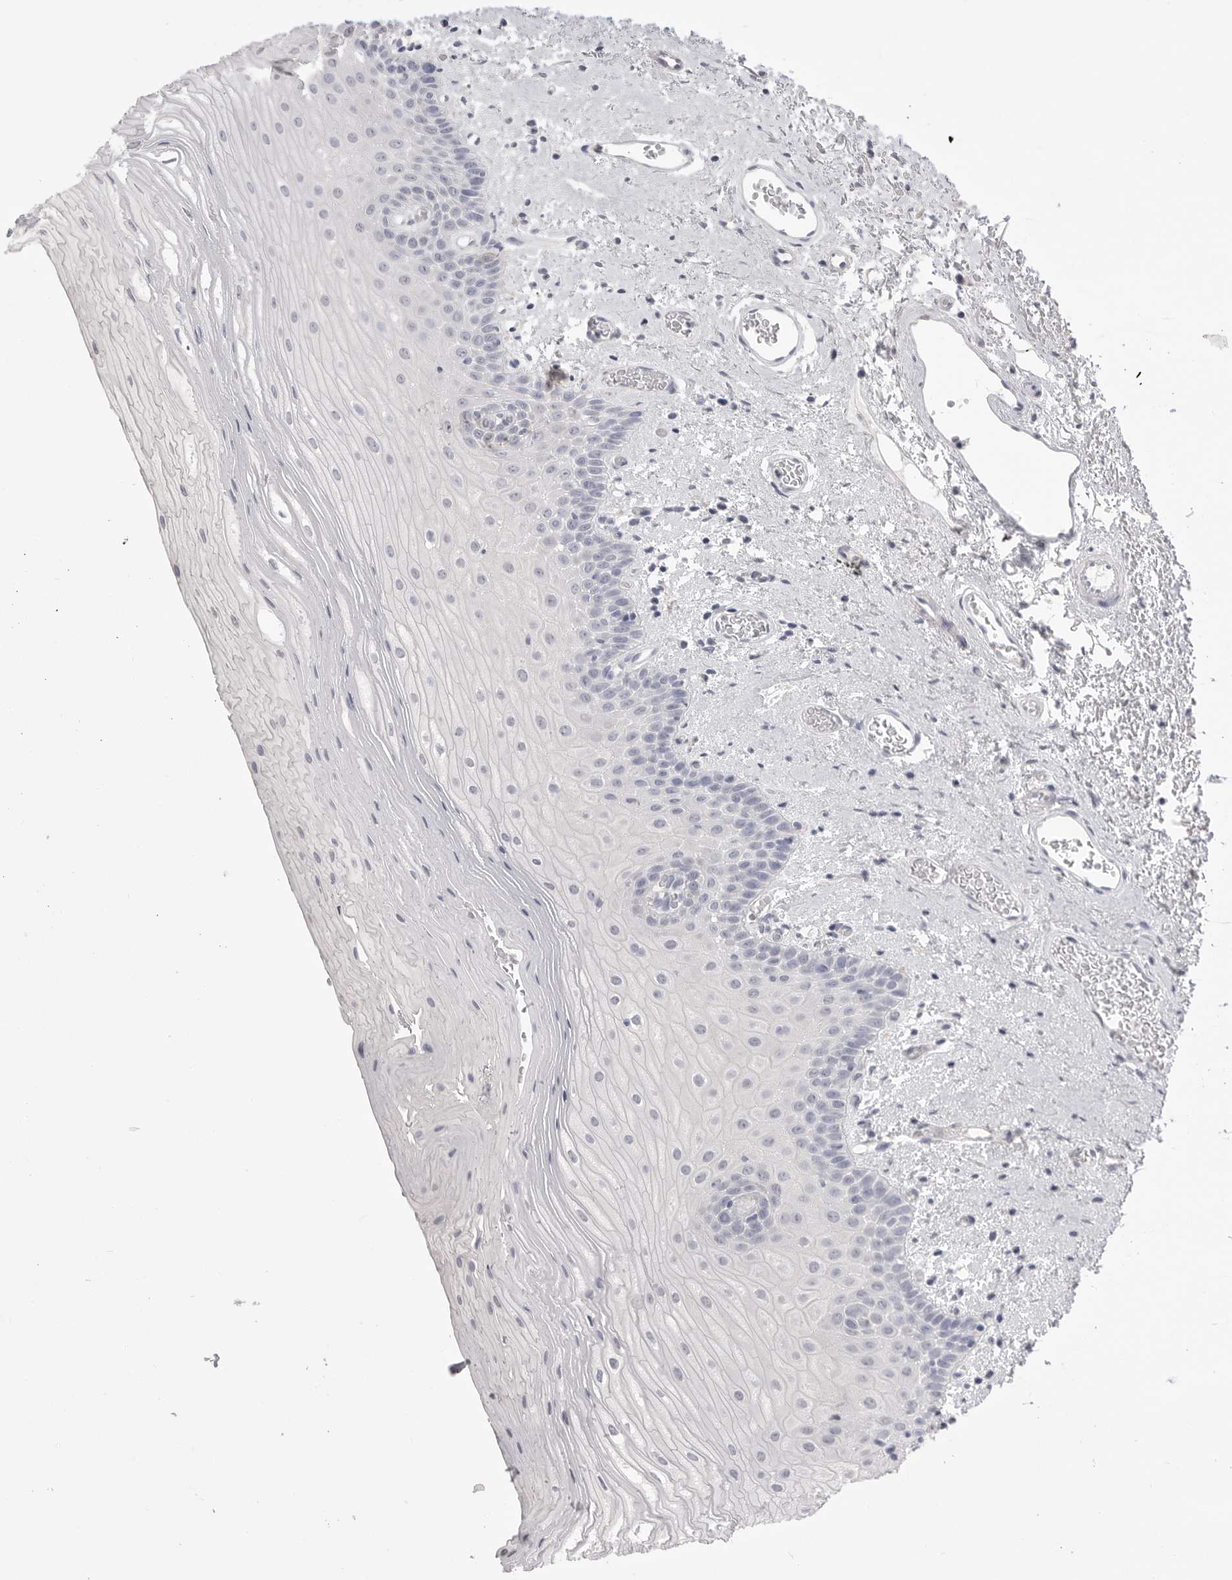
{"staining": {"intensity": "negative", "quantity": "none", "location": "none"}, "tissue": "oral mucosa", "cell_type": "Squamous epithelial cells", "image_type": "normal", "snomed": [{"axis": "morphology", "description": "Normal tissue, NOS"}, {"axis": "topography", "description": "Oral tissue"}], "caption": "An IHC histopathology image of unremarkable oral mucosa is shown. There is no staining in squamous epithelial cells of oral mucosa. Brightfield microscopy of IHC stained with DAB (brown) and hematoxylin (blue), captured at high magnification.", "gene": "CPB1", "patient": {"sex": "male", "age": 52}}